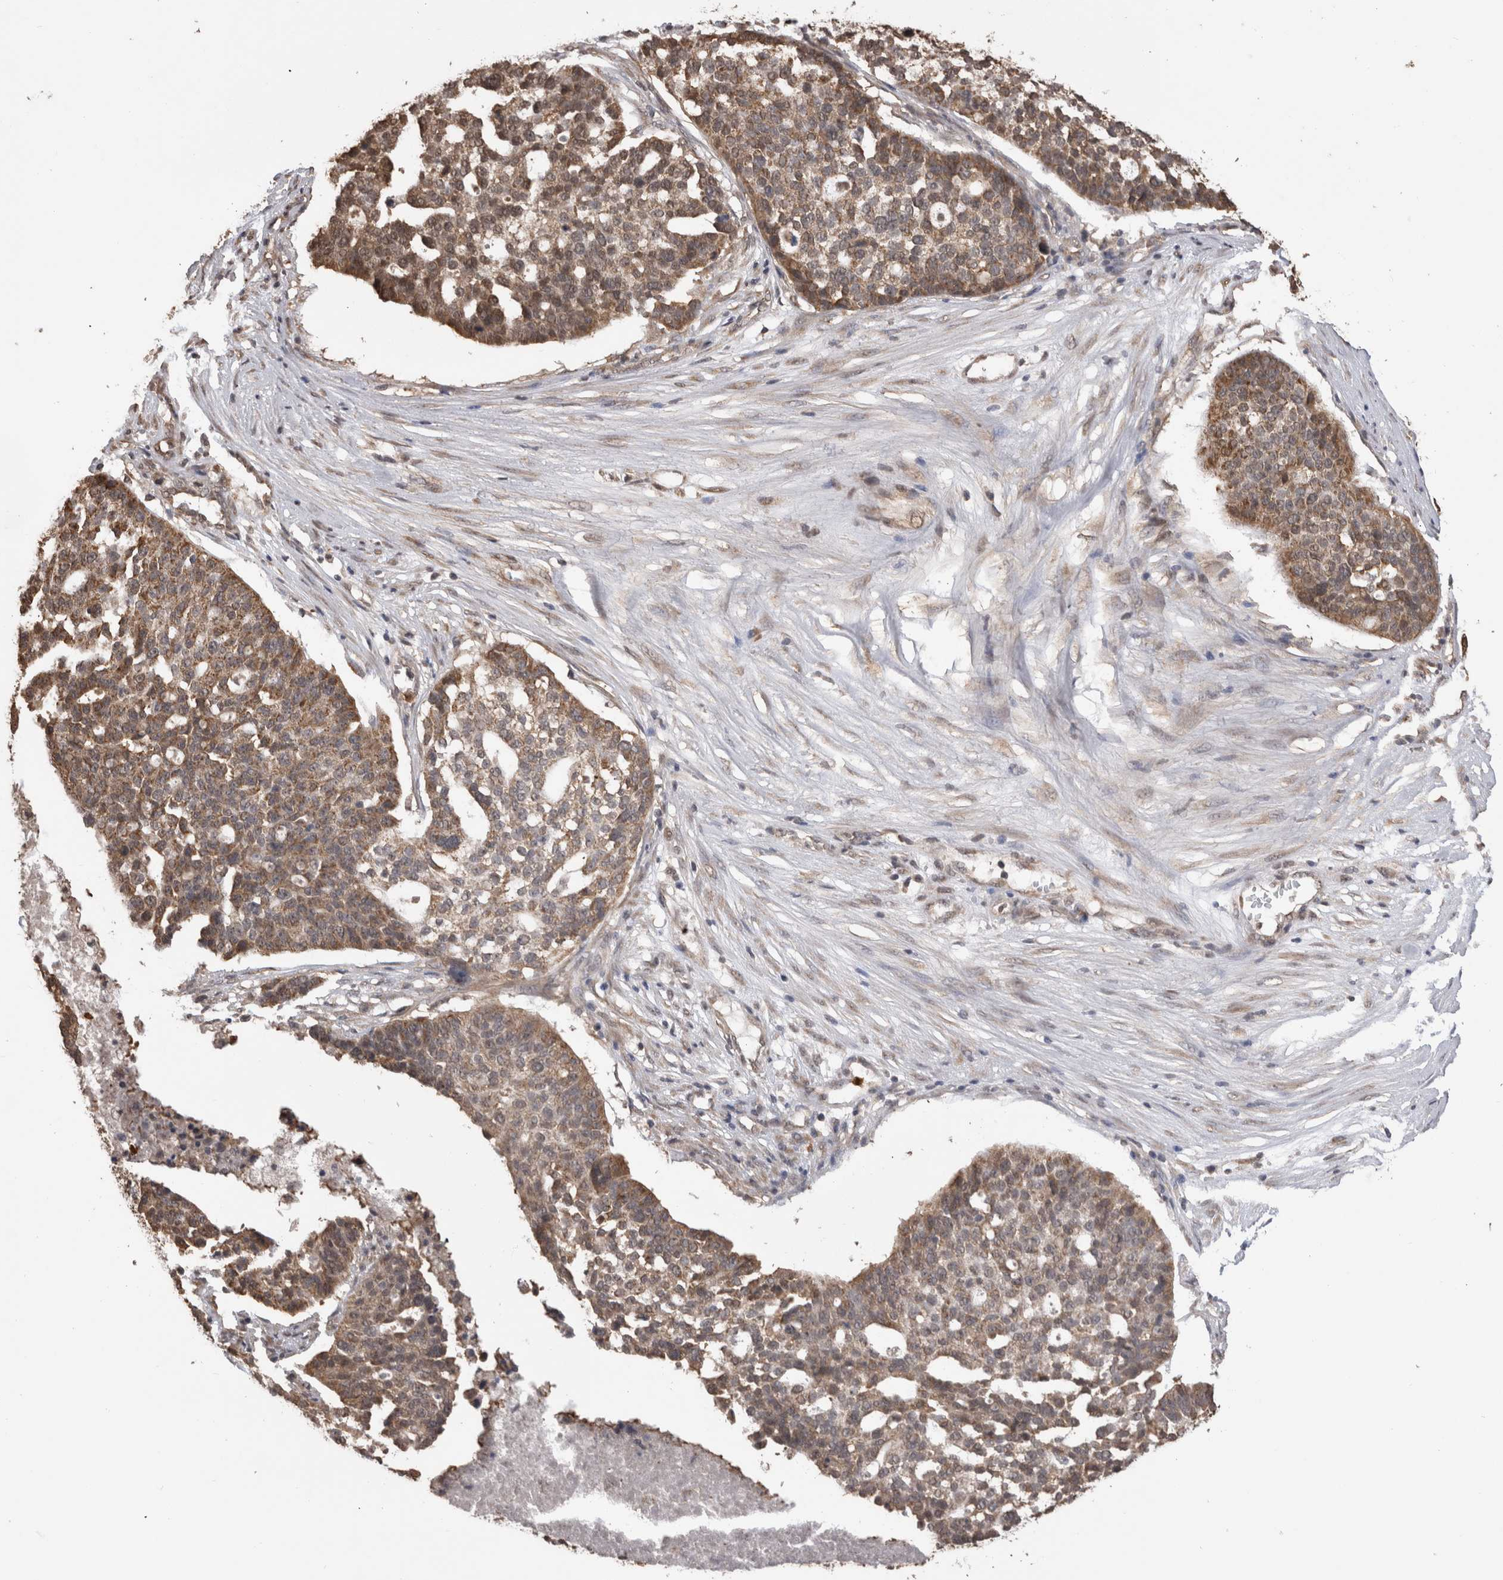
{"staining": {"intensity": "moderate", "quantity": ">75%", "location": "cytoplasmic/membranous"}, "tissue": "ovarian cancer", "cell_type": "Tumor cells", "image_type": "cancer", "snomed": [{"axis": "morphology", "description": "Cystadenocarcinoma, serous, NOS"}, {"axis": "topography", "description": "Ovary"}], "caption": "This histopathology image shows IHC staining of ovarian serous cystadenocarcinoma, with medium moderate cytoplasmic/membranous positivity in about >75% of tumor cells.", "gene": "PAK4", "patient": {"sex": "female", "age": 59}}